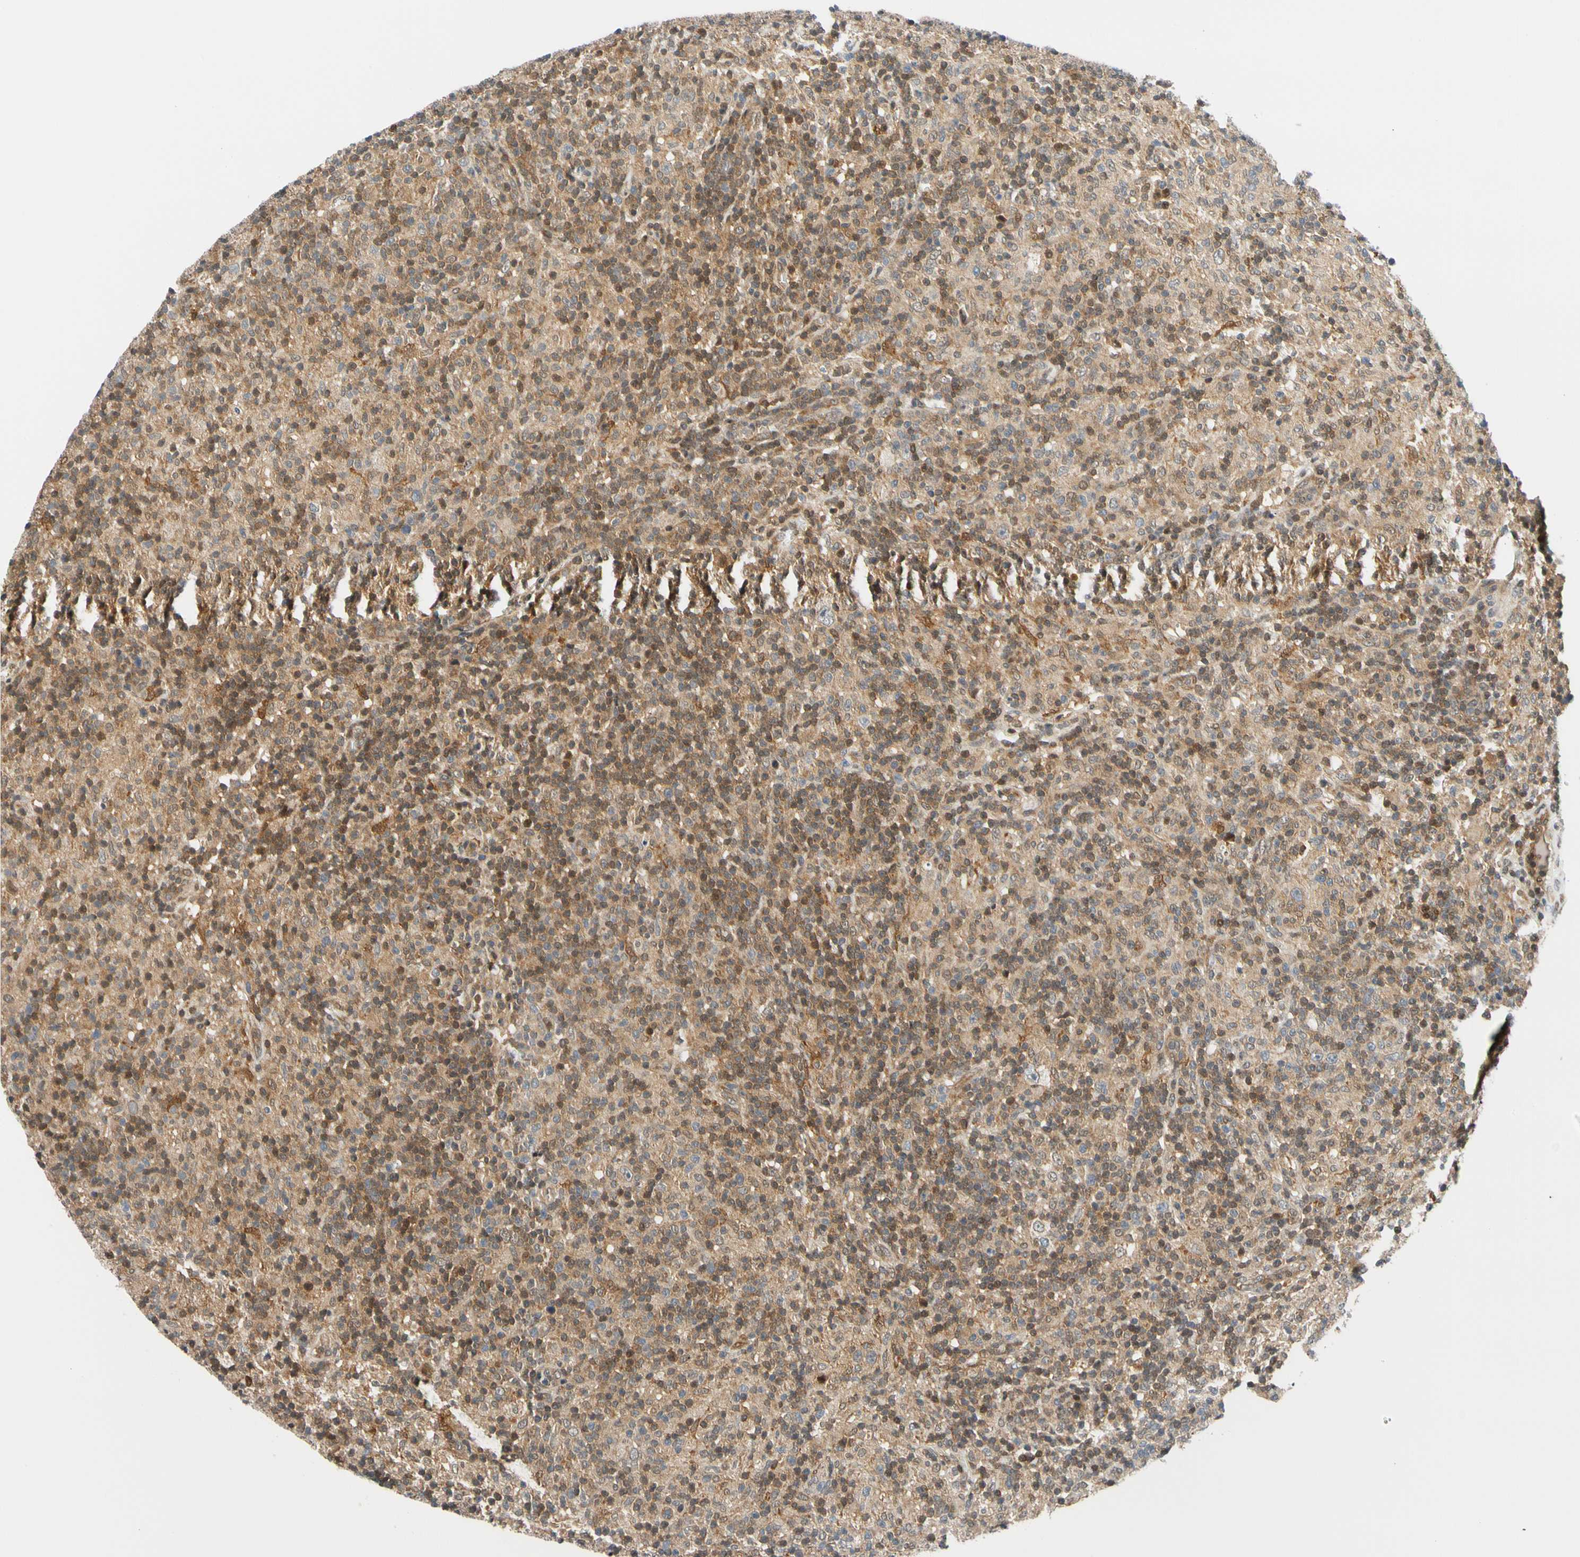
{"staining": {"intensity": "moderate", "quantity": ">75%", "location": "cytoplasmic/membranous"}, "tissue": "lymphoma", "cell_type": "Tumor cells", "image_type": "cancer", "snomed": [{"axis": "morphology", "description": "Hodgkin's disease, NOS"}, {"axis": "topography", "description": "Lymph node"}], "caption": "Tumor cells demonstrate moderate cytoplasmic/membranous staining in approximately >75% of cells in Hodgkin's disease. The protein is shown in brown color, while the nuclei are stained blue.", "gene": "MAPK9", "patient": {"sex": "male", "age": 70}}